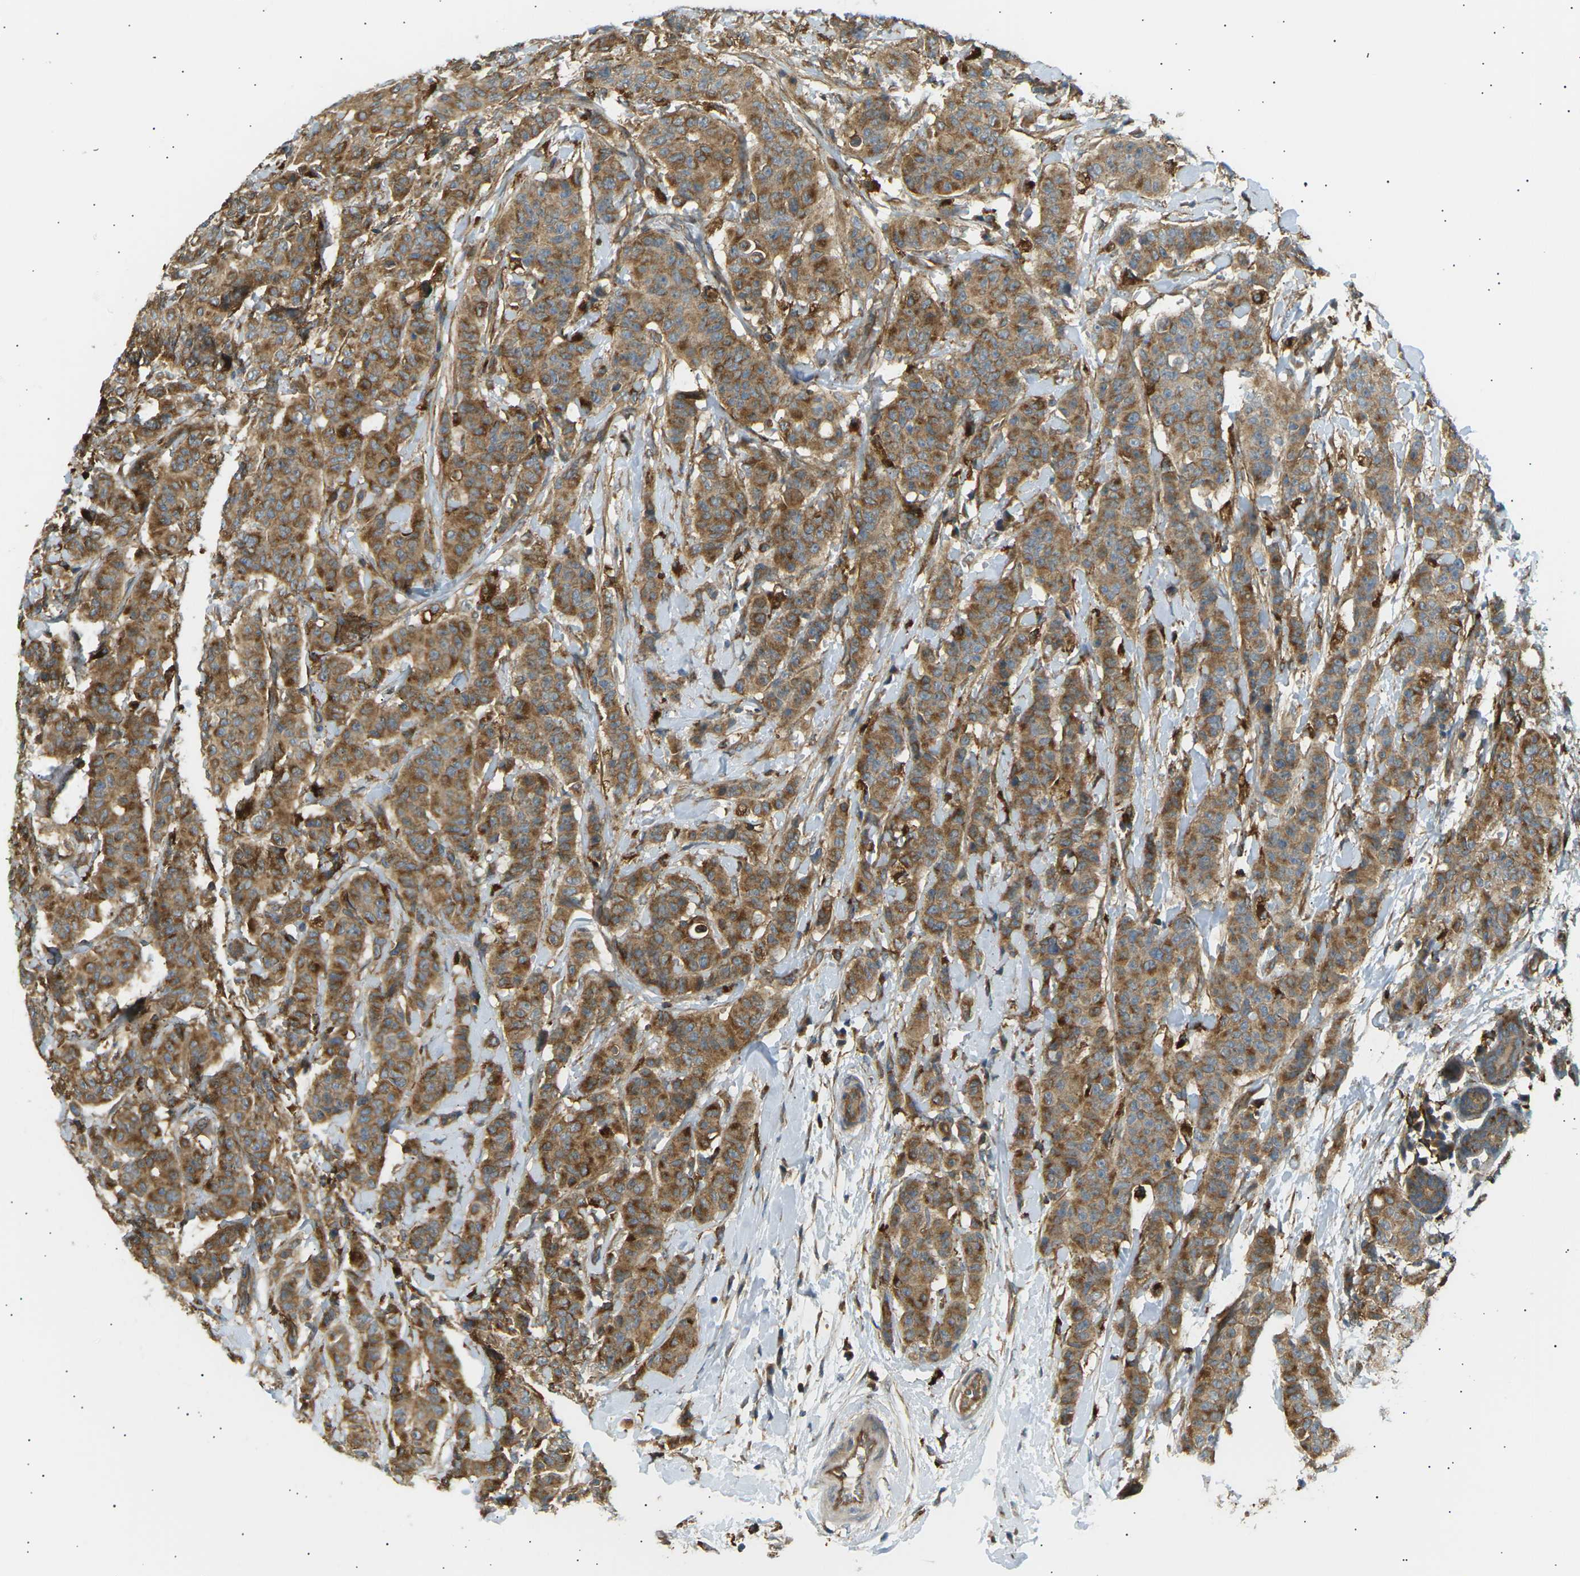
{"staining": {"intensity": "moderate", "quantity": ">75%", "location": "cytoplasmic/membranous"}, "tissue": "breast cancer", "cell_type": "Tumor cells", "image_type": "cancer", "snomed": [{"axis": "morphology", "description": "Normal tissue, NOS"}, {"axis": "morphology", "description": "Duct carcinoma"}, {"axis": "topography", "description": "Breast"}], "caption": "Protein staining of breast cancer (intraductal carcinoma) tissue reveals moderate cytoplasmic/membranous staining in approximately >75% of tumor cells.", "gene": "CDK17", "patient": {"sex": "female", "age": 40}}